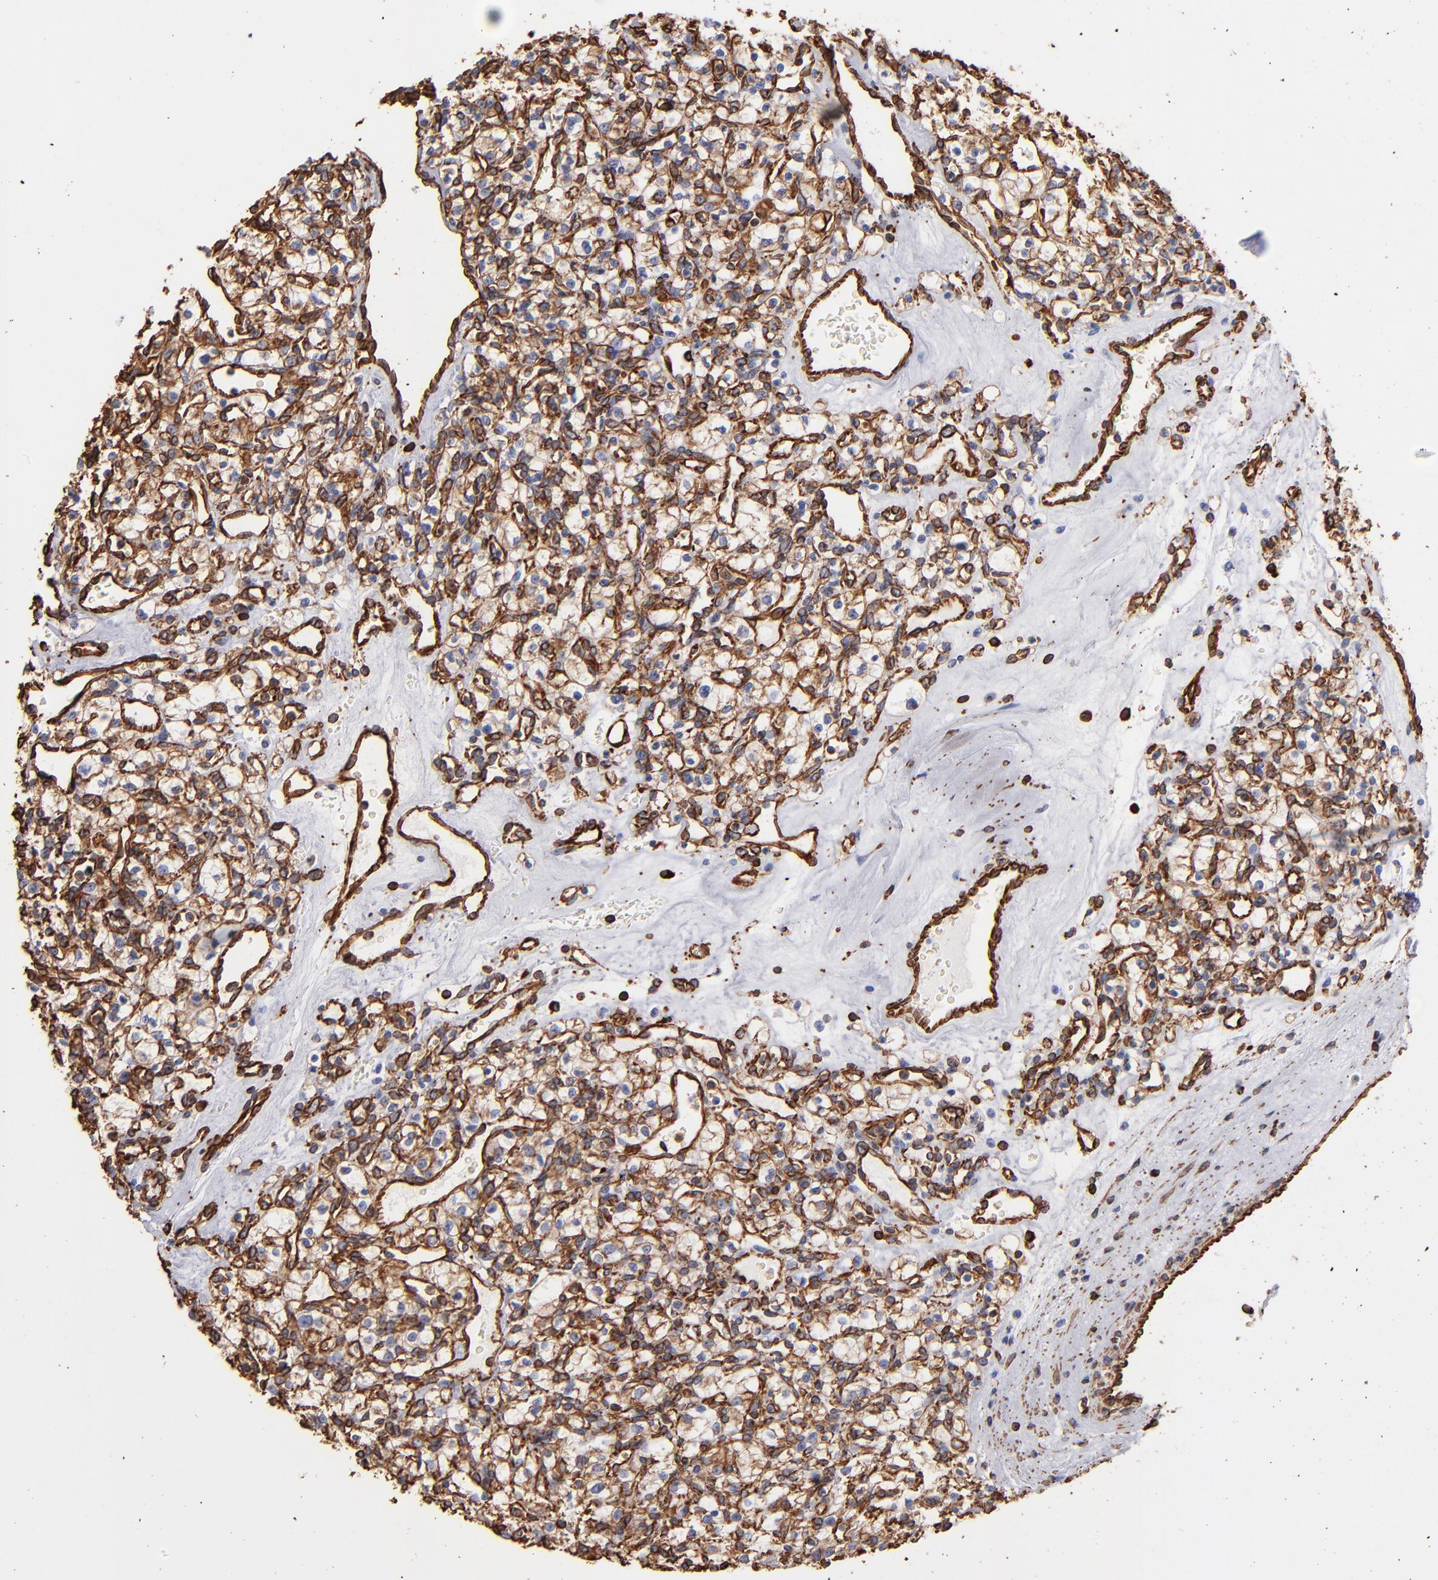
{"staining": {"intensity": "strong", "quantity": ">75%", "location": "cytoplasmic/membranous"}, "tissue": "renal cancer", "cell_type": "Tumor cells", "image_type": "cancer", "snomed": [{"axis": "morphology", "description": "Adenocarcinoma, NOS"}, {"axis": "topography", "description": "Kidney"}], "caption": "Brown immunohistochemical staining in human renal cancer demonstrates strong cytoplasmic/membranous expression in about >75% of tumor cells.", "gene": "VIM", "patient": {"sex": "female", "age": 62}}